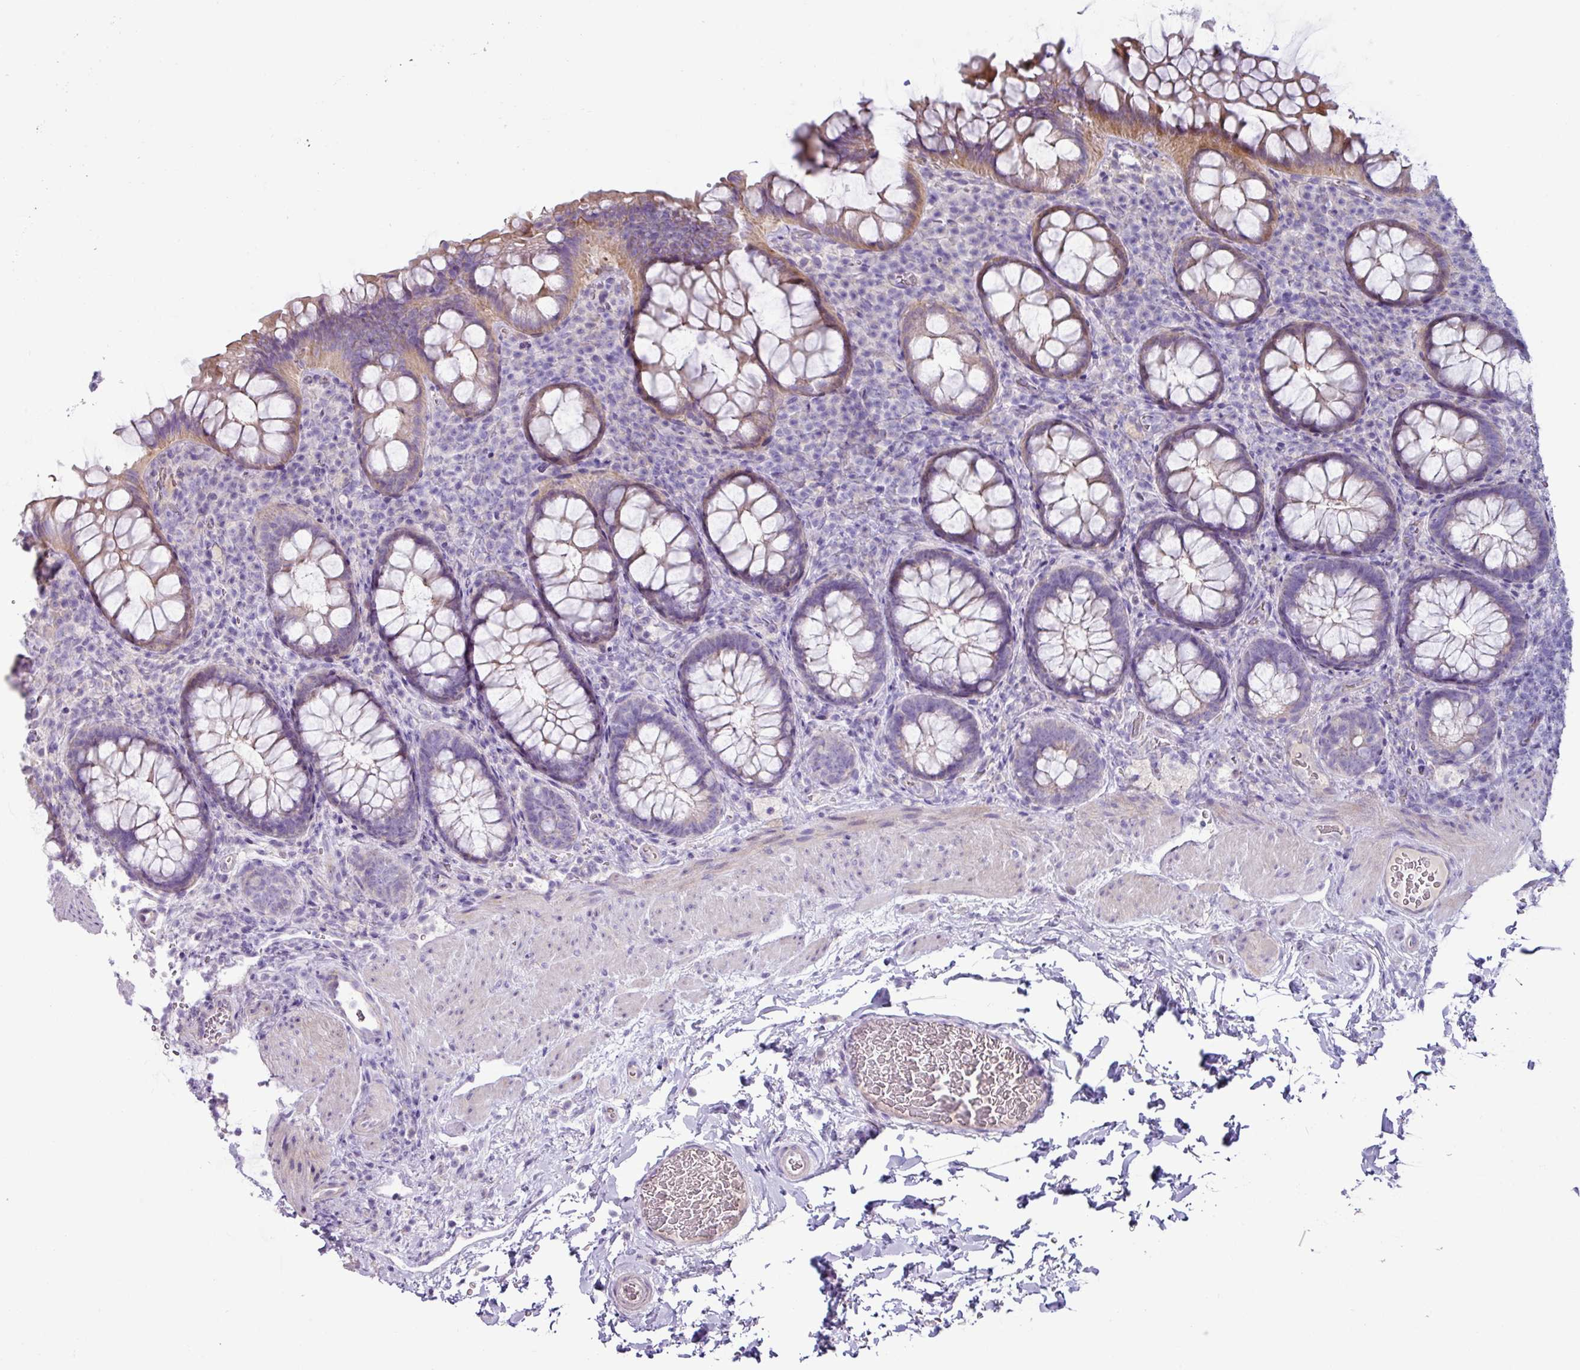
{"staining": {"intensity": "weak", "quantity": "25%-75%", "location": "cytoplasmic/membranous"}, "tissue": "rectum", "cell_type": "Glandular cells", "image_type": "normal", "snomed": [{"axis": "morphology", "description": "Normal tissue, NOS"}, {"axis": "topography", "description": "Rectum"}], "caption": "Protein expression analysis of unremarkable human rectum reveals weak cytoplasmic/membranous staining in approximately 25%-75% of glandular cells. The staining was performed using DAB to visualize the protein expression in brown, while the nuclei were stained in blue with hematoxylin (Magnification: 20x).", "gene": "RGS16", "patient": {"sex": "female", "age": 69}}